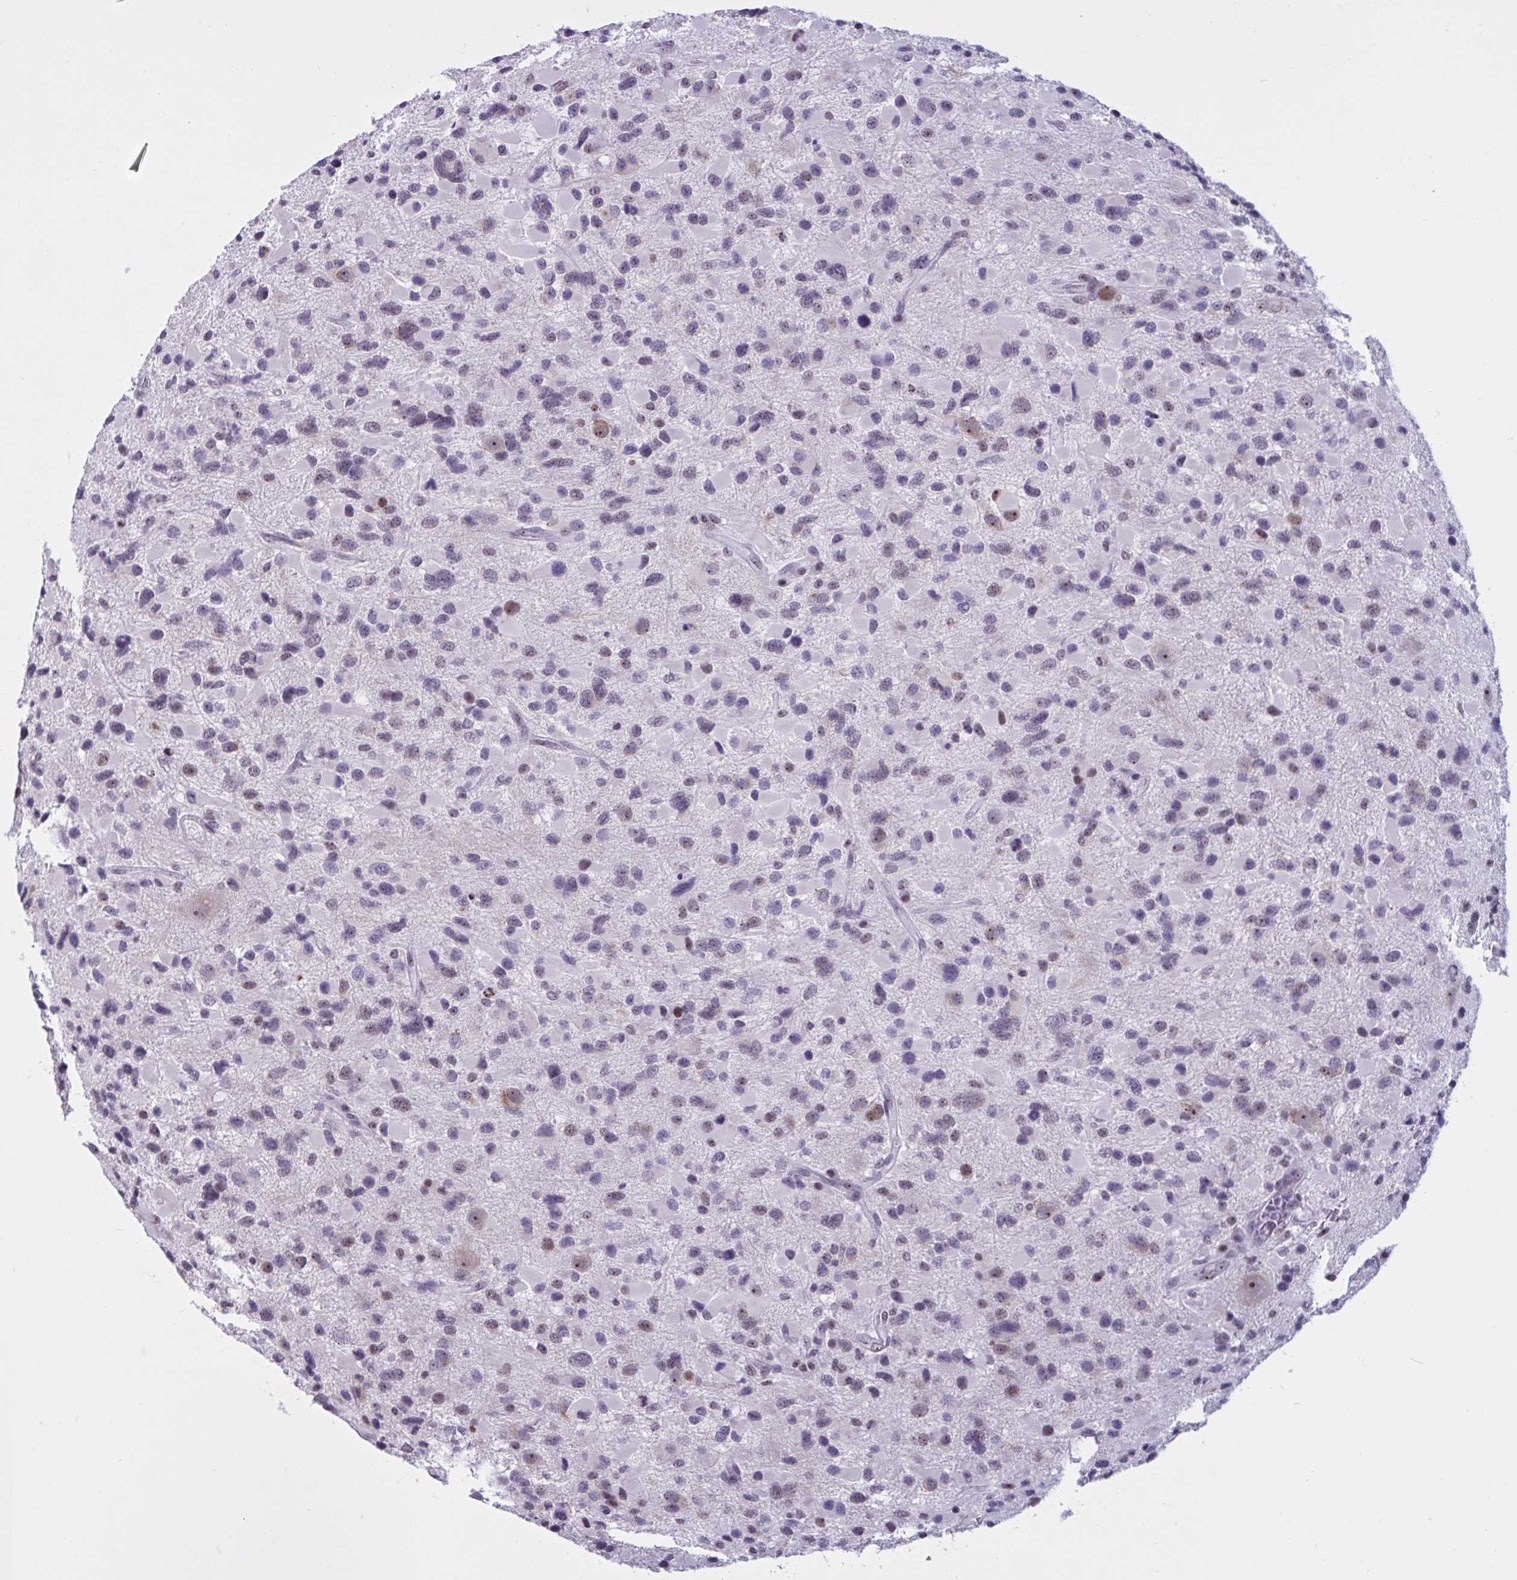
{"staining": {"intensity": "weak", "quantity": "<25%", "location": "nuclear"}, "tissue": "glioma", "cell_type": "Tumor cells", "image_type": "cancer", "snomed": [{"axis": "morphology", "description": "Glioma, malignant, Low grade"}, {"axis": "topography", "description": "Brain"}], "caption": "There is no significant positivity in tumor cells of glioma.", "gene": "TGM6", "patient": {"sex": "female", "age": 32}}